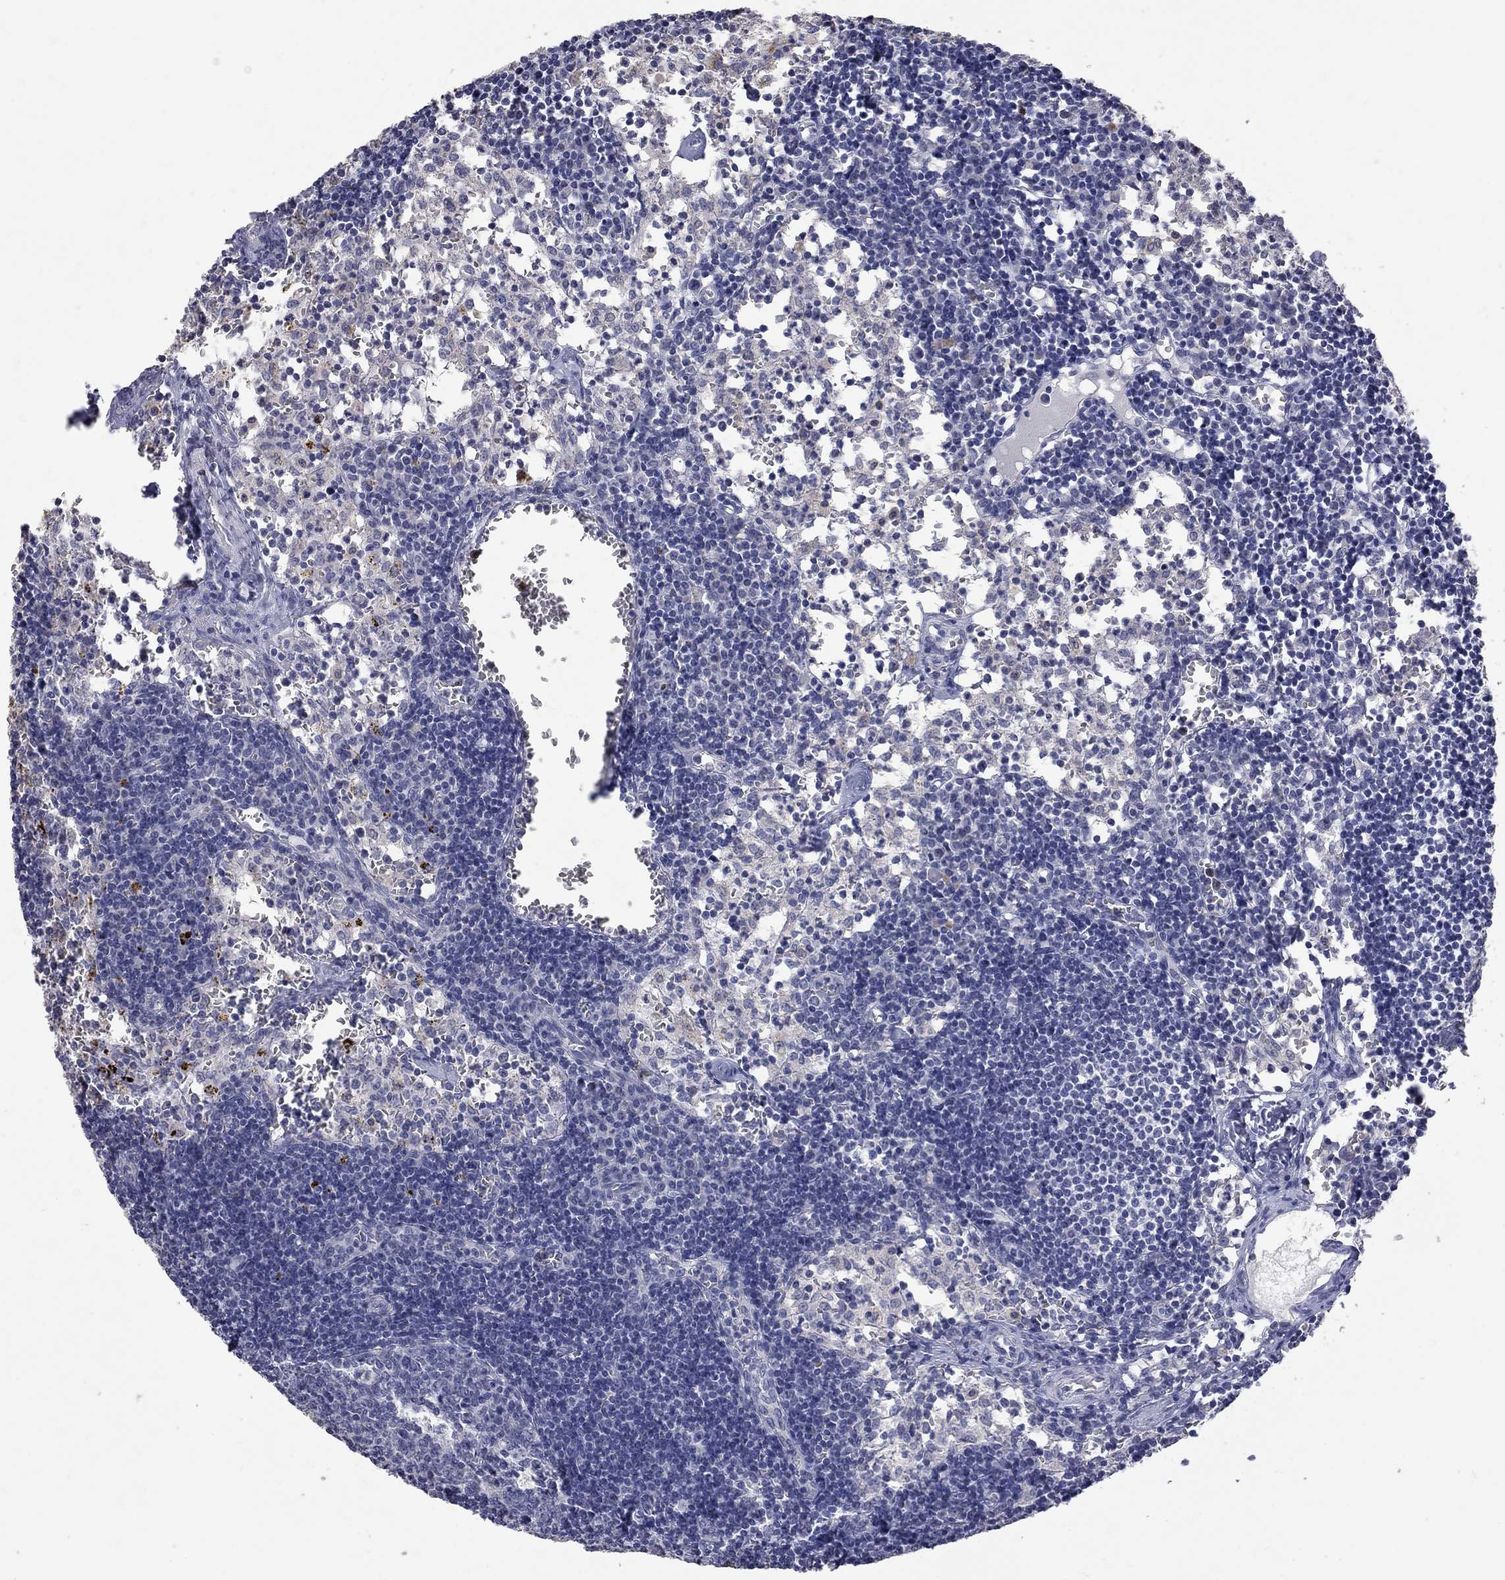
{"staining": {"intensity": "negative", "quantity": "none", "location": "none"}, "tissue": "lymph node", "cell_type": "Germinal center cells", "image_type": "normal", "snomed": [{"axis": "morphology", "description": "Normal tissue, NOS"}, {"axis": "topography", "description": "Lymph node"}], "caption": "IHC photomicrograph of benign lymph node stained for a protein (brown), which shows no expression in germinal center cells.", "gene": "NOS2", "patient": {"sex": "female", "age": 52}}